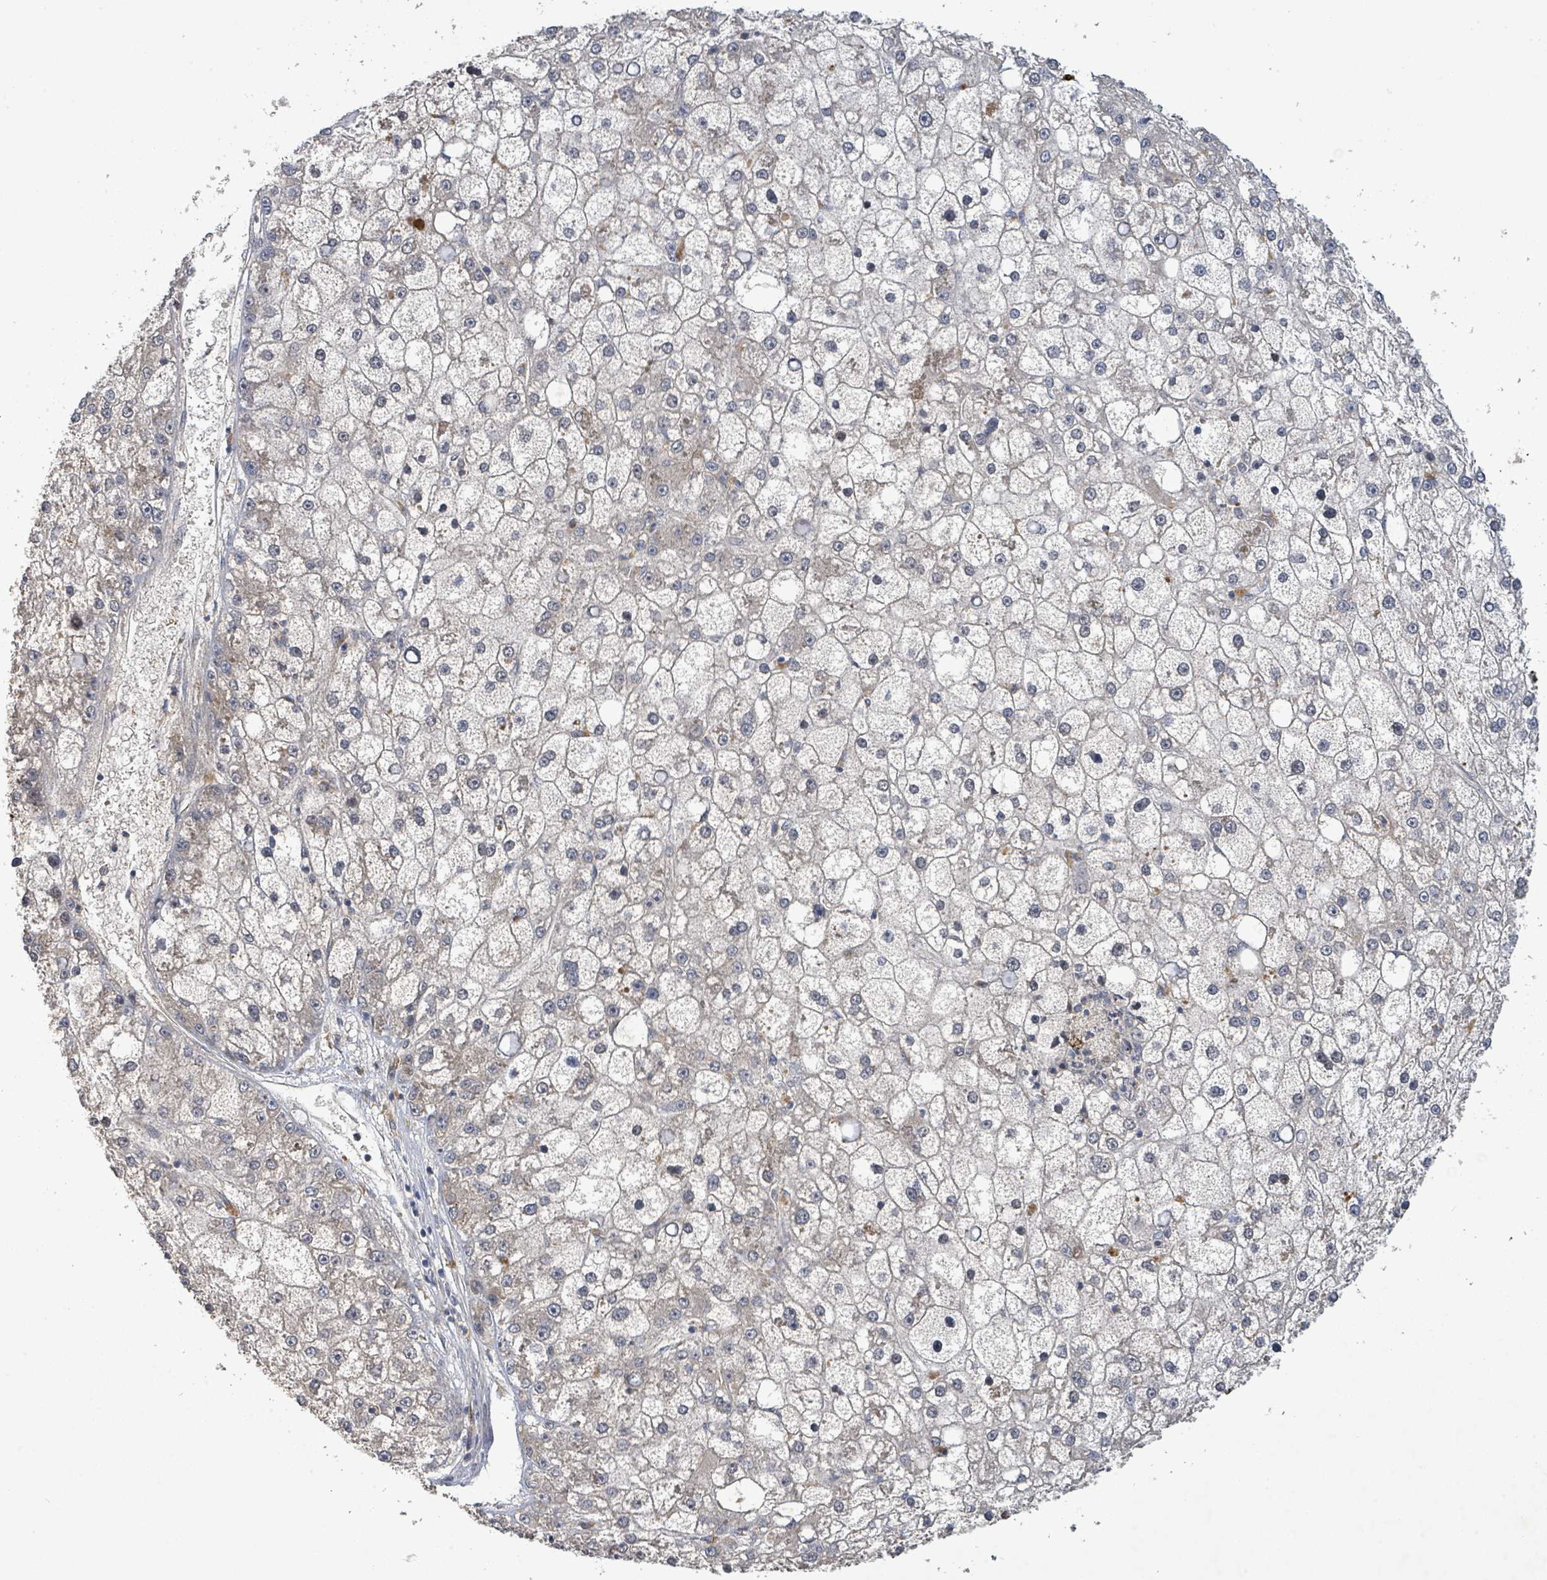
{"staining": {"intensity": "negative", "quantity": "none", "location": "none"}, "tissue": "liver cancer", "cell_type": "Tumor cells", "image_type": "cancer", "snomed": [{"axis": "morphology", "description": "Carcinoma, Hepatocellular, NOS"}, {"axis": "topography", "description": "Liver"}], "caption": "Immunohistochemistry (IHC) micrograph of hepatocellular carcinoma (liver) stained for a protein (brown), which demonstrates no staining in tumor cells.", "gene": "STARD4", "patient": {"sex": "male", "age": 67}}